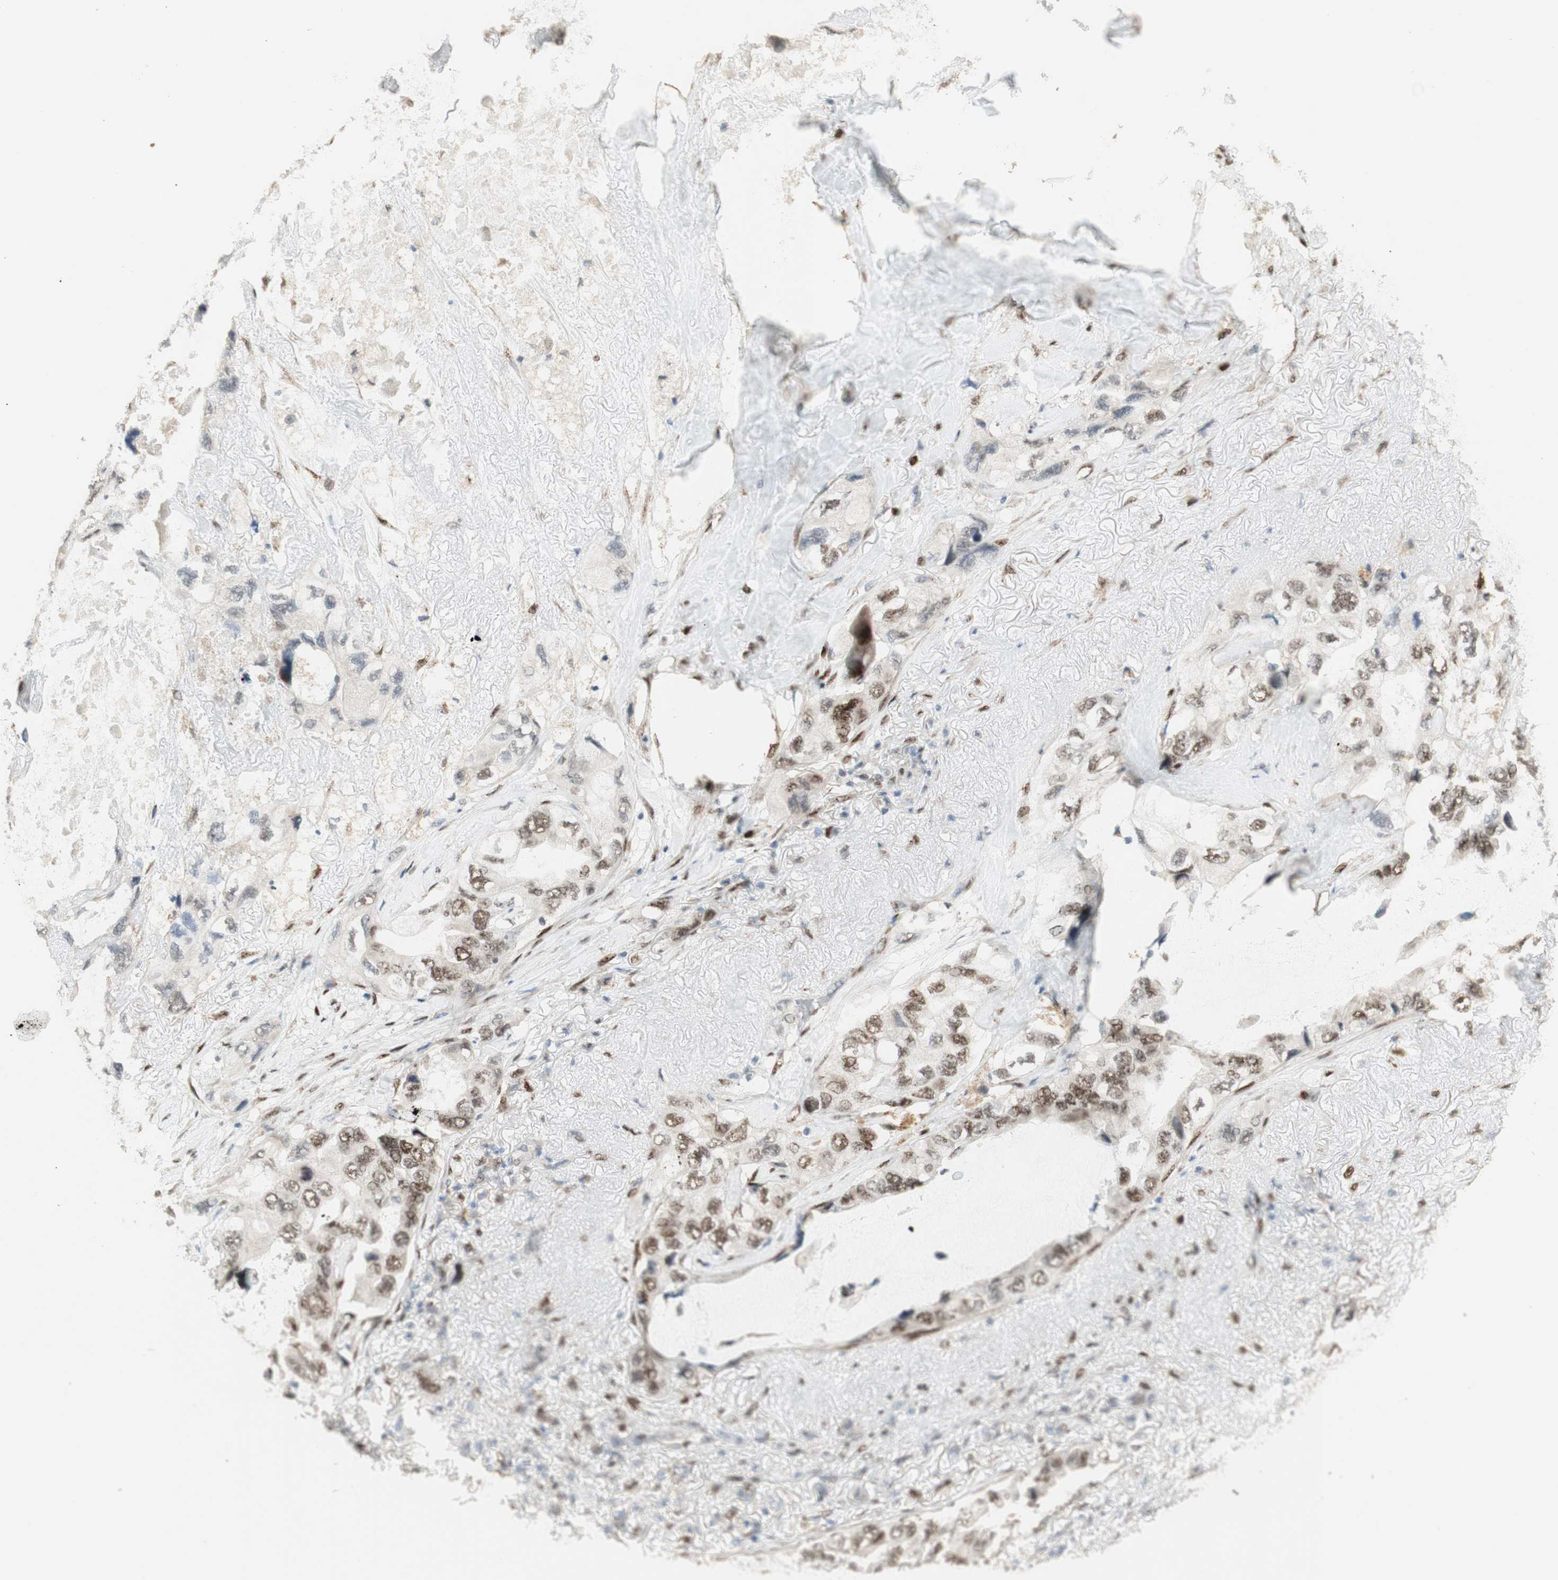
{"staining": {"intensity": "weak", "quantity": "25%-75%", "location": "nuclear"}, "tissue": "lung cancer", "cell_type": "Tumor cells", "image_type": "cancer", "snomed": [{"axis": "morphology", "description": "Squamous cell carcinoma, NOS"}, {"axis": "topography", "description": "Lung"}], "caption": "A brown stain highlights weak nuclear staining of a protein in human lung squamous cell carcinoma tumor cells.", "gene": "FOXP1", "patient": {"sex": "female", "age": 73}}